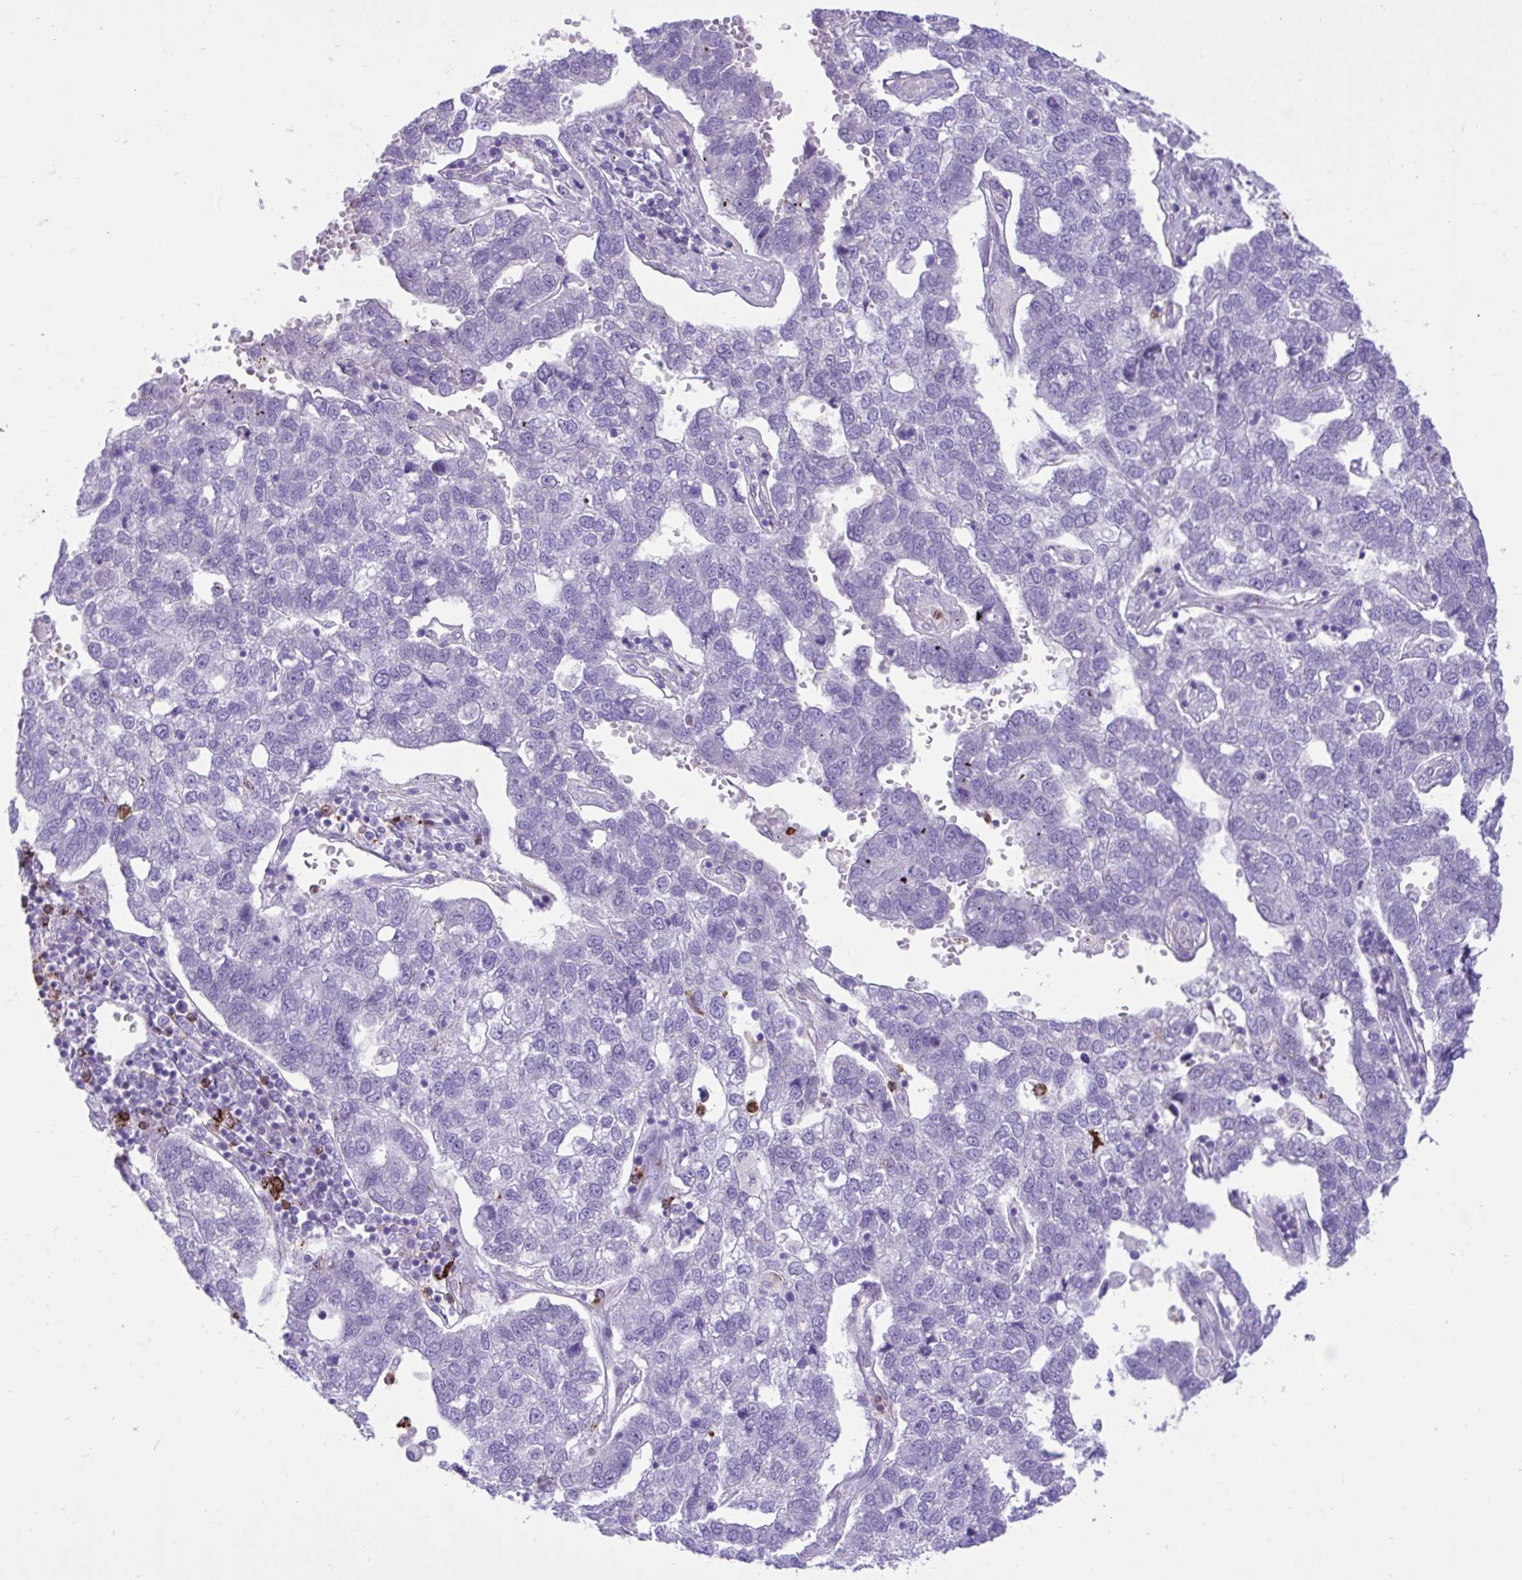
{"staining": {"intensity": "negative", "quantity": "none", "location": "none"}, "tissue": "pancreatic cancer", "cell_type": "Tumor cells", "image_type": "cancer", "snomed": [{"axis": "morphology", "description": "Adenocarcinoma, NOS"}, {"axis": "topography", "description": "Pancreas"}], "caption": "Pancreatic adenocarcinoma was stained to show a protein in brown. There is no significant positivity in tumor cells.", "gene": "TLR7", "patient": {"sex": "female", "age": 61}}